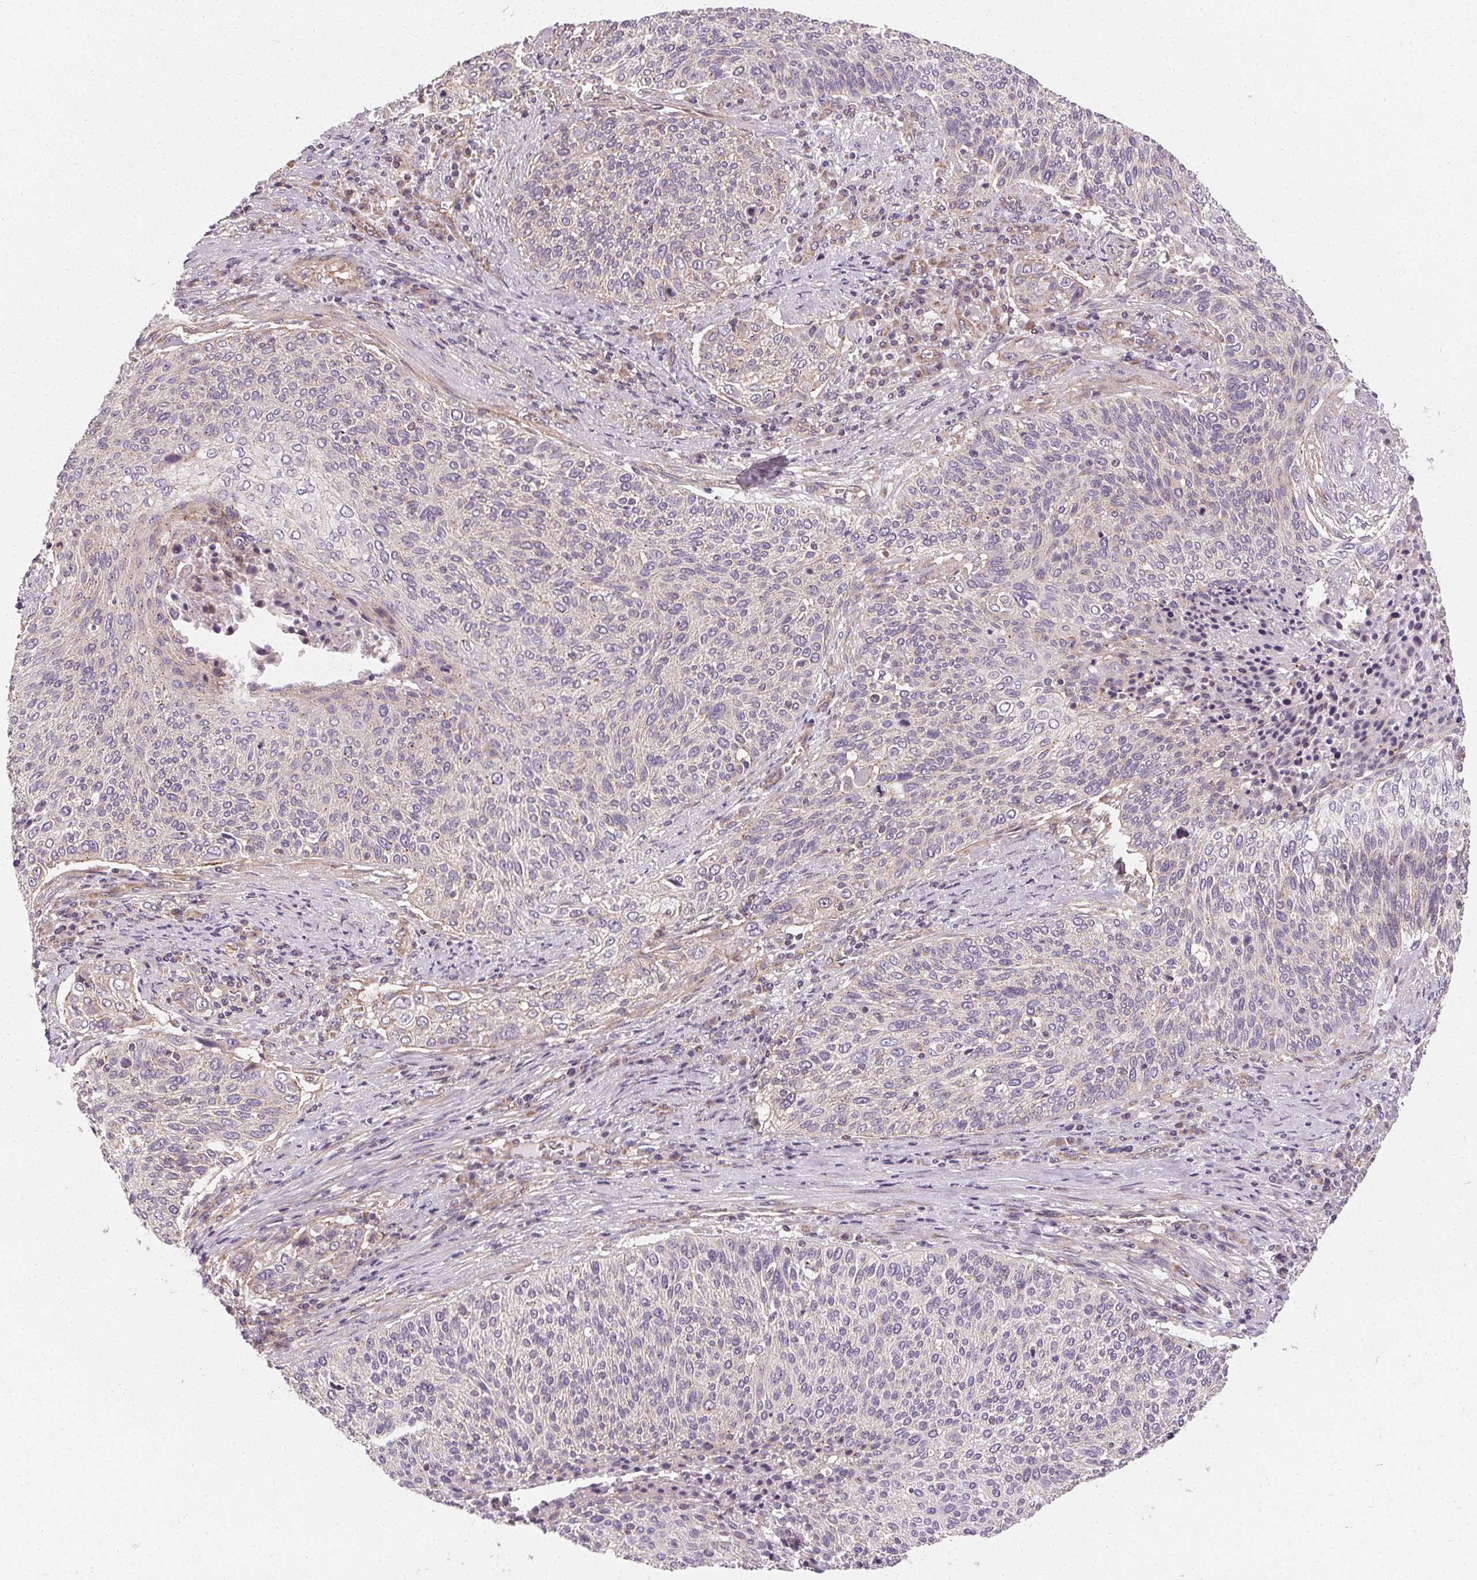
{"staining": {"intensity": "negative", "quantity": "none", "location": "none"}, "tissue": "cervical cancer", "cell_type": "Tumor cells", "image_type": "cancer", "snomed": [{"axis": "morphology", "description": "Squamous cell carcinoma, NOS"}, {"axis": "topography", "description": "Cervix"}], "caption": "Squamous cell carcinoma (cervical) was stained to show a protein in brown. There is no significant positivity in tumor cells. (Brightfield microscopy of DAB (3,3'-diaminobenzidine) immunohistochemistry (IHC) at high magnification).", "gene": "APLP1", "patient": {"sex": "female", "age": 31}}